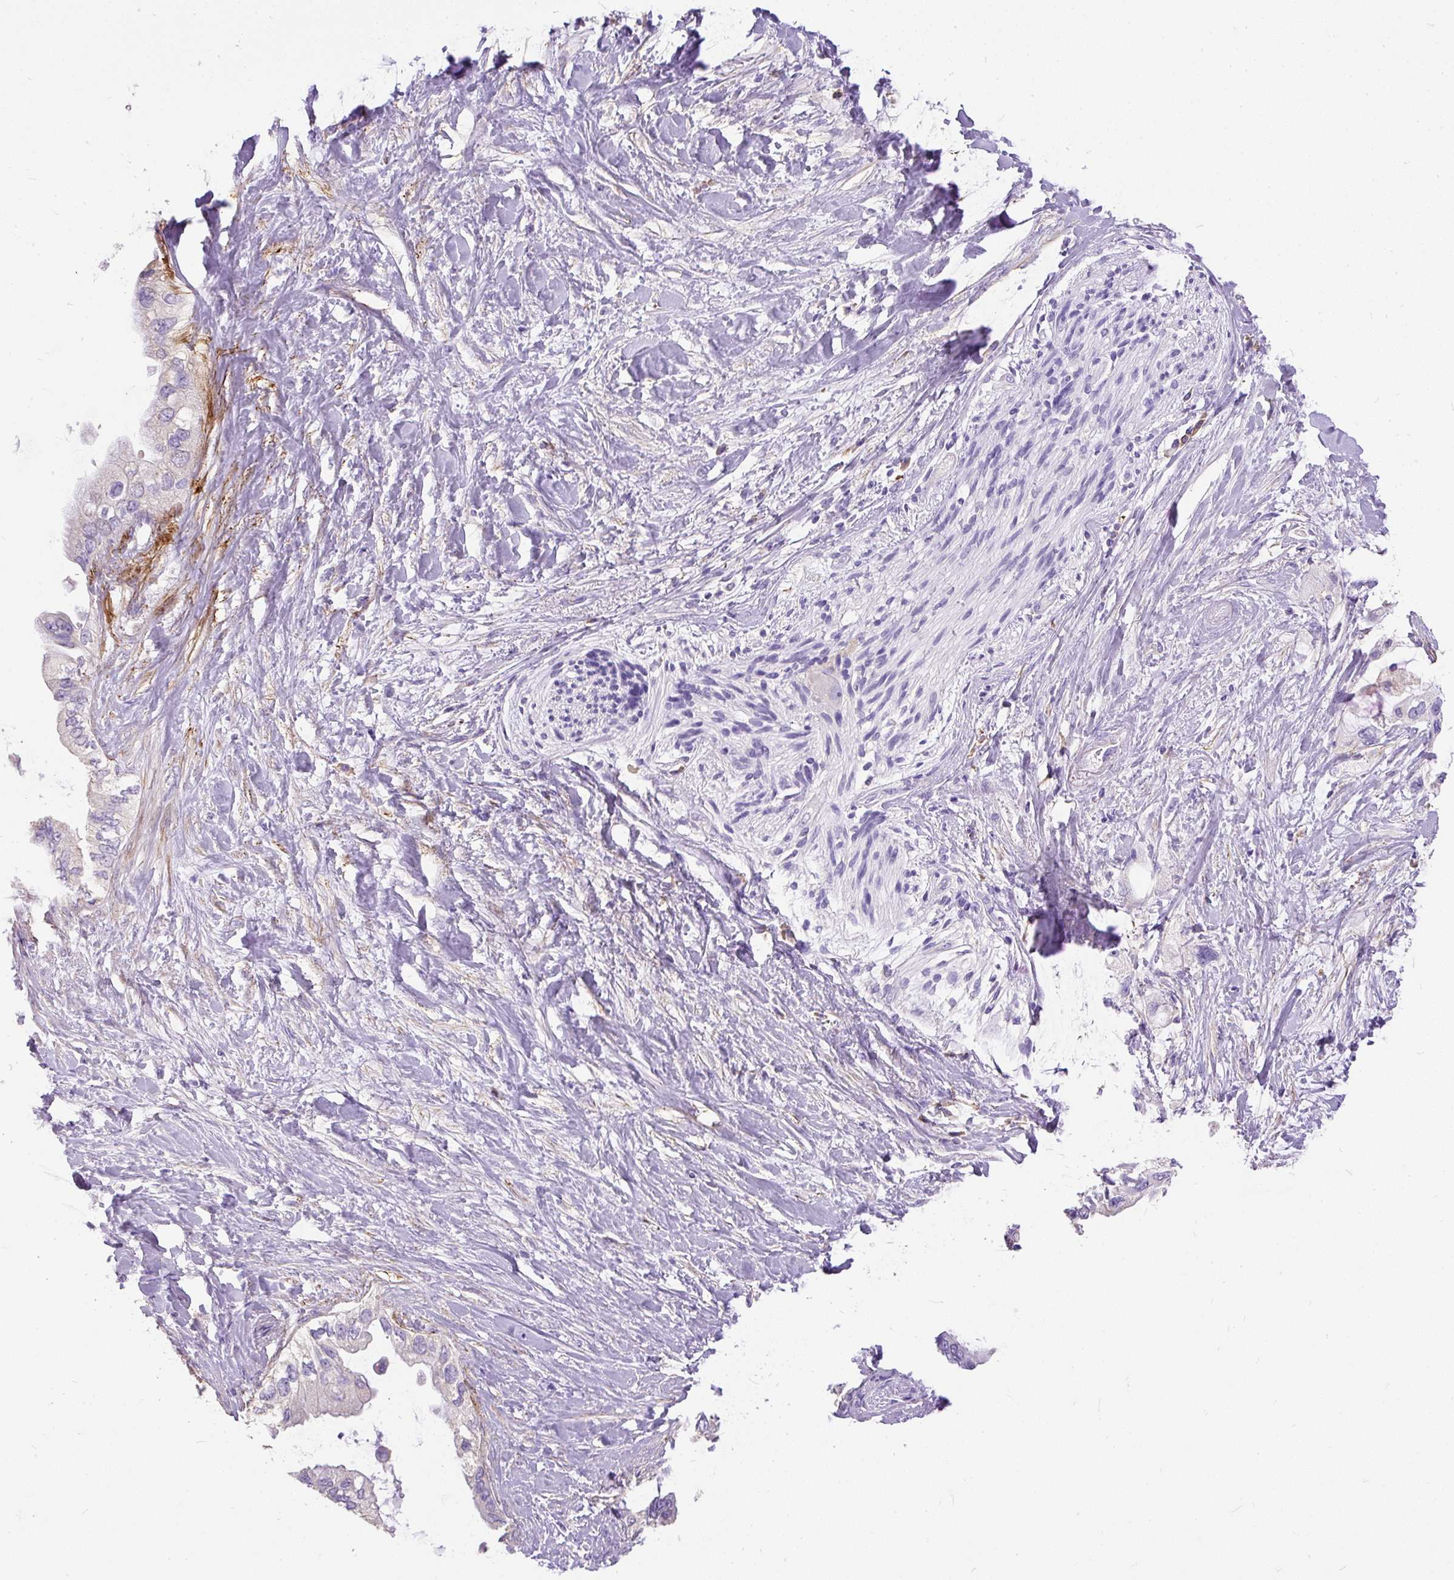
{"staining": {"intensity": "negative", "quantity": "none", "location": "none"}, "tissue": "pancreatic cancer", "cell_type": "Tumor cells", "image_type": "cancer", "snomed": [{"axis": "morphology", "description": "Adenocarcinoma, NOS"}, {"axis": "topography", "description": "Pancreas"}], "caption": "A photomicrograph of adenocarcinoma (pancreatic) stained for a protein reveals no brown staining in tumor cells. (DAB IHC with hematoxylin counter stain).", "gene": "GBX1", "patient": {"sex": "female", "age": 56}}